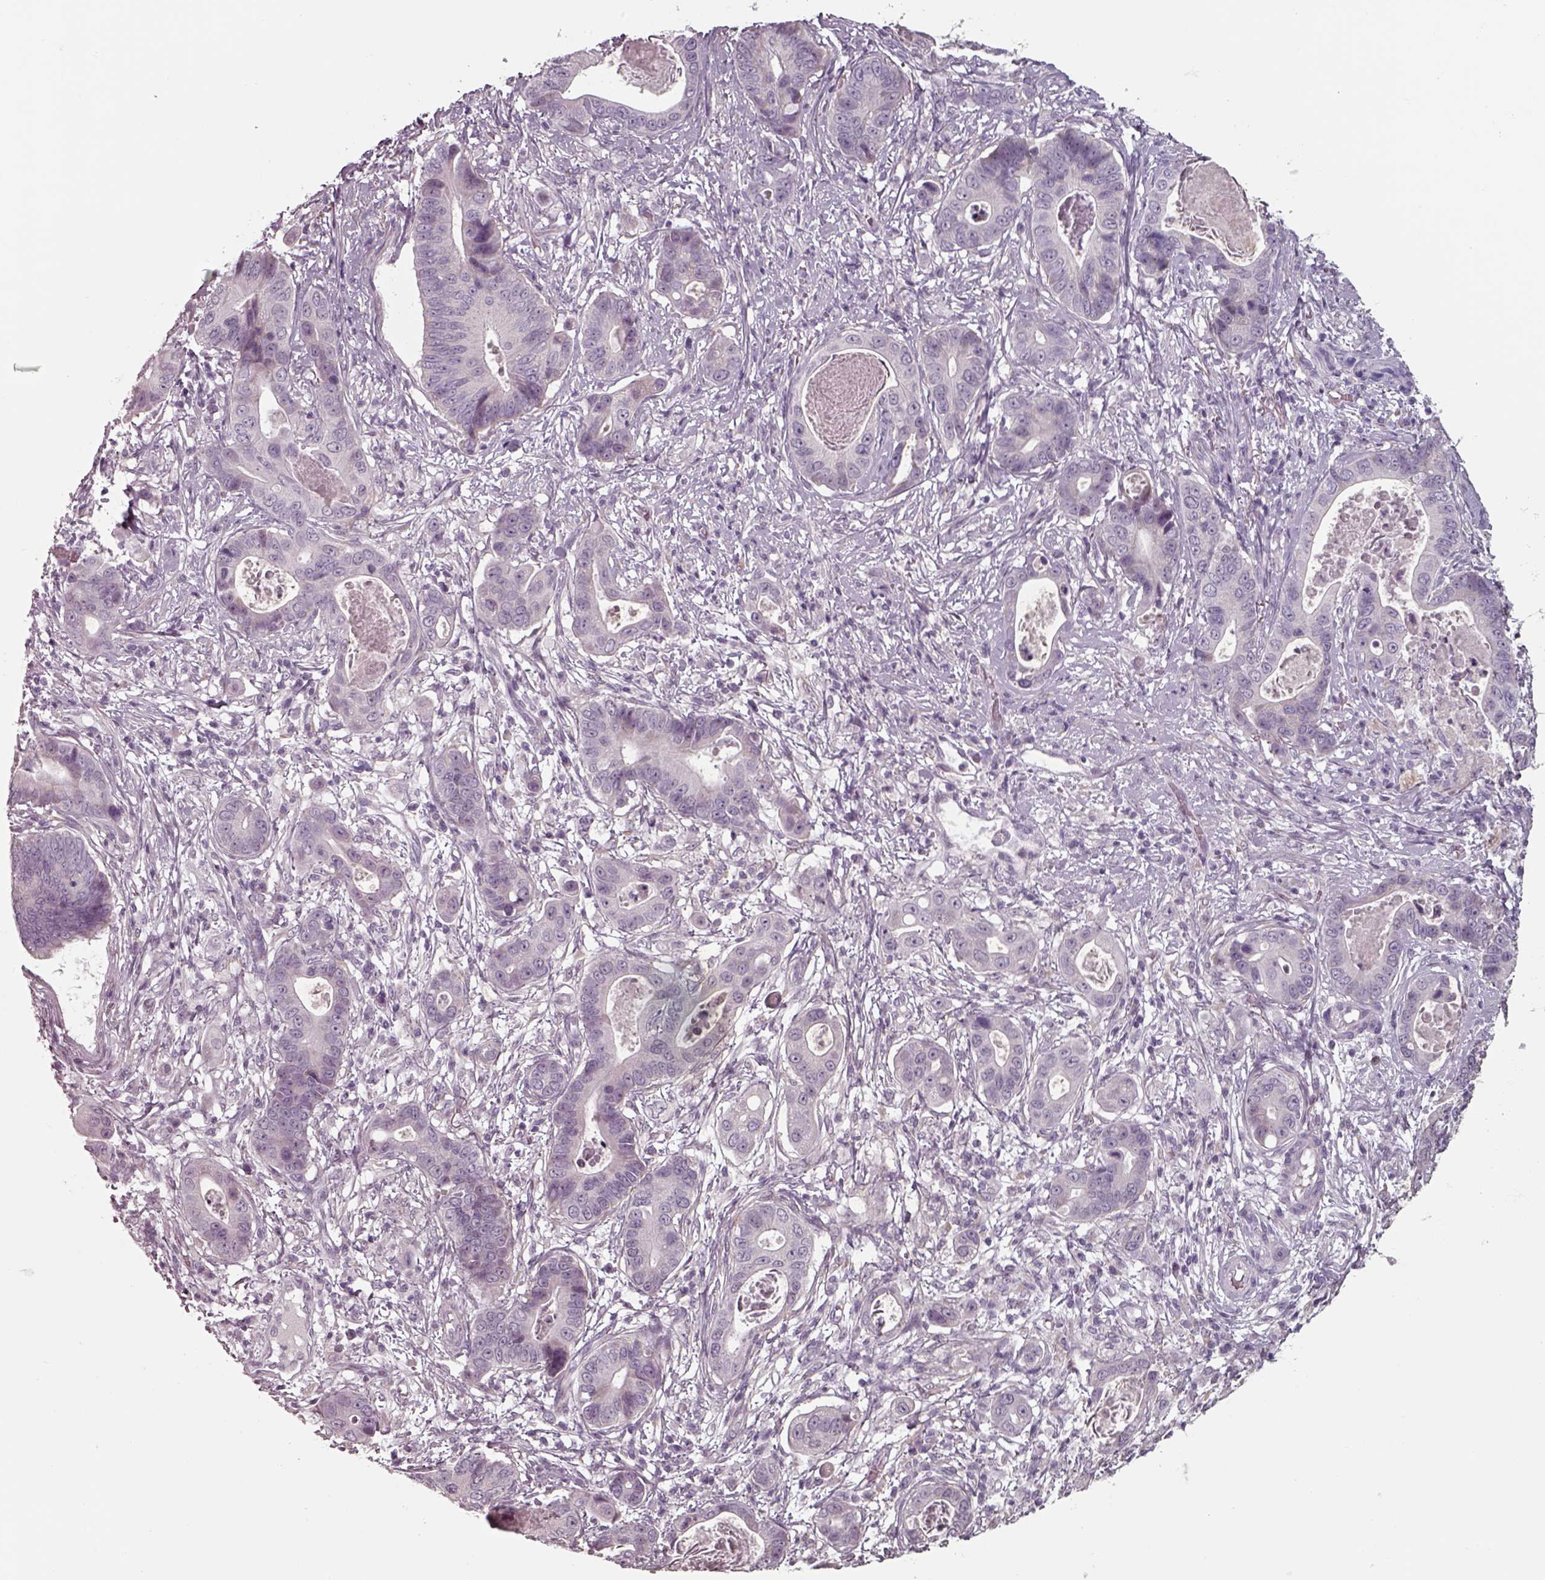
{"staining": {"intensity": "negative", "quantity": "none", "location": "none"}, "tissue": "stomach cancer", "cell_type": "Tumor cells", "image_type": "cancer", "snomed": [{"axis": "morphology", "description": "Adenocarcinoma, NOS"}, {"axis": "topography", "description": "Stomach"}], "caption": "Immunohistochemistry of human stomach adenocarcinoma exhibits no expression in tumor cells. Brightfield microscopy of immunohistochemistry stained with DAB (3,3'-diaminobenzidine) (brown) and hematoxylin (blue), captured at high magnification.", "gene": "SEPTIN14", "patient": {"sex": "male", "age": 84}}